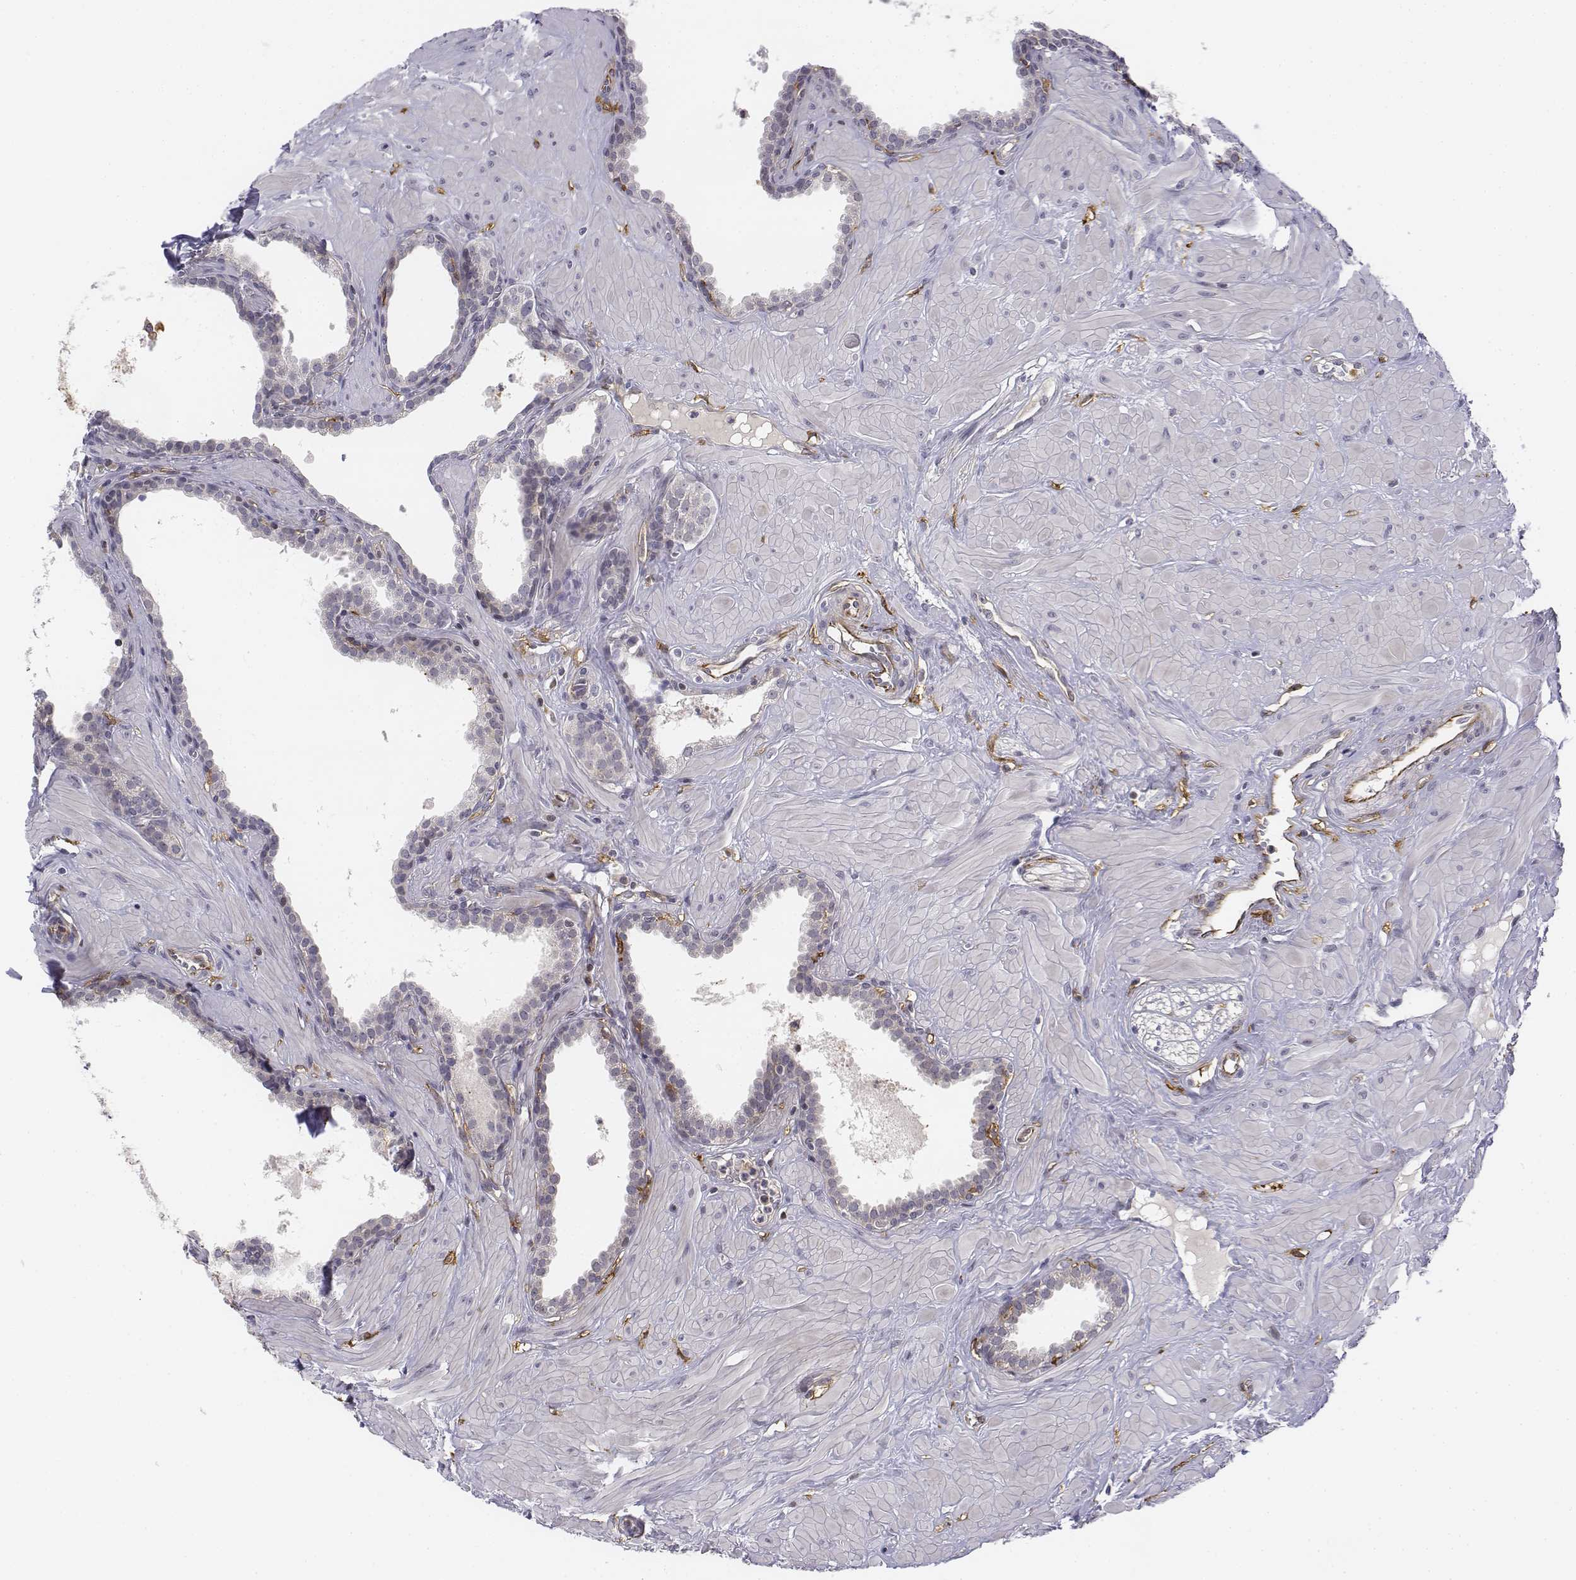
{"staining": {"intensity": "negative", "quantity": "none", "location": "none"}, "tissue": "prostate", "cell_type": "Glandular cells", "image_type": "normal", "snomed": [{"axis": "morphology", "description": "Normal tissue, NOS"}, {"axis": "topography", "description": "Prostate"}], "caption": "The histopathology image demonstrates no significant positivity in glandular cells of prostate.", "gene": "CD14", "patient": {"sex": "male", "age": 48}}